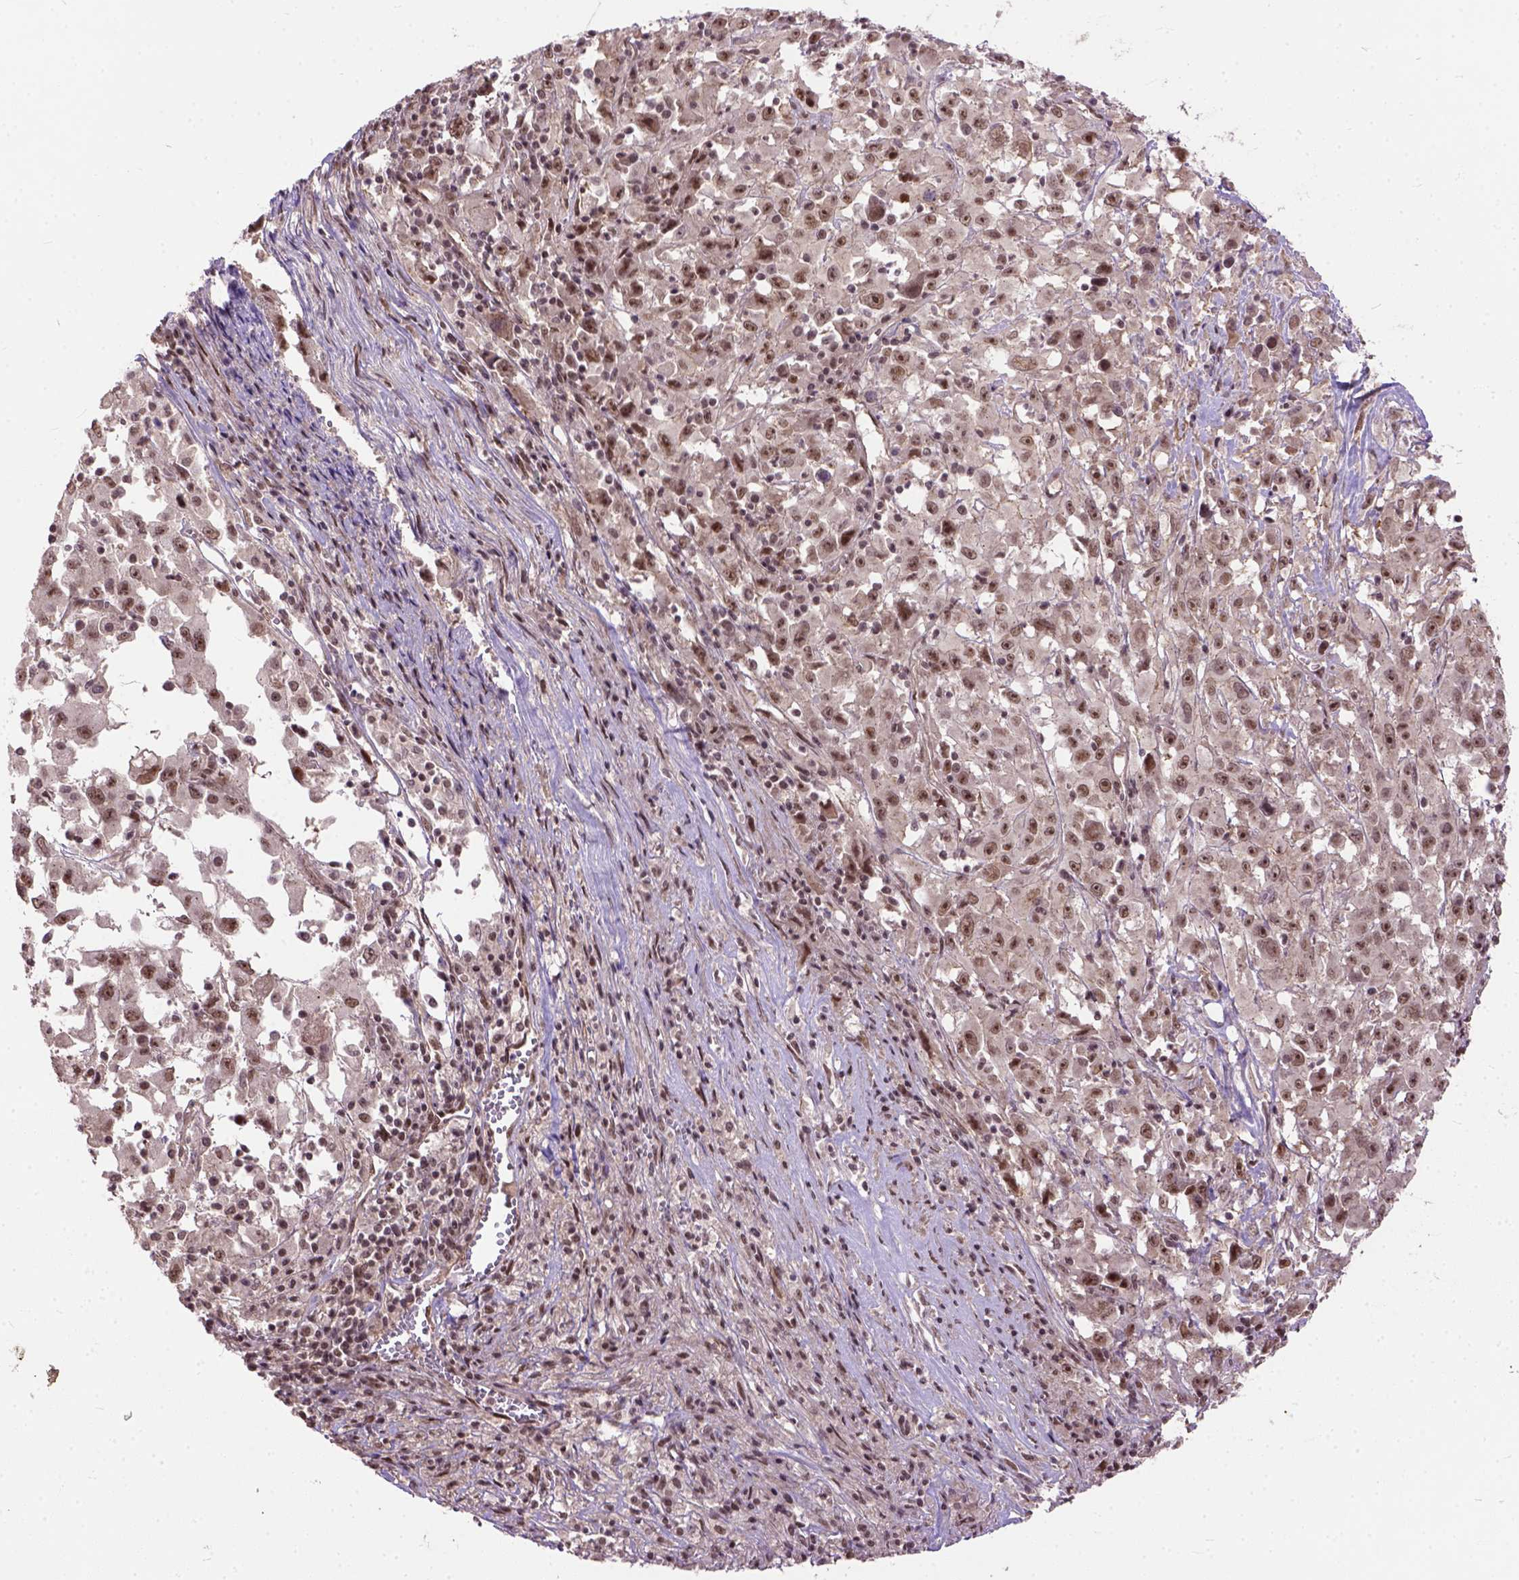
{"staining": {"intensity": "moderate", "quantity": ">75%", "location": "nuclear"}, "tissue": "melanoma", "cell_type": "Tumor cells", "image_type": "cancer", "snomed": [{"axis": "morphology", "description": "Malignant melanoma, Metastatic site"}, {"axis": "topography", "description": "Soft tissue"}], "caption": "Moderate nuclear staining is present in approximately >75% of tumor cells in malignant melanoma (metastatic site). Using DAB (3,3'-diaminobenzidine) (brown) and hematoxylin (blue) stains, captured at high magnification using brightfield microscopy.", "gene": "ZNF630", "patient": {"sex": "male", "age": 50}}